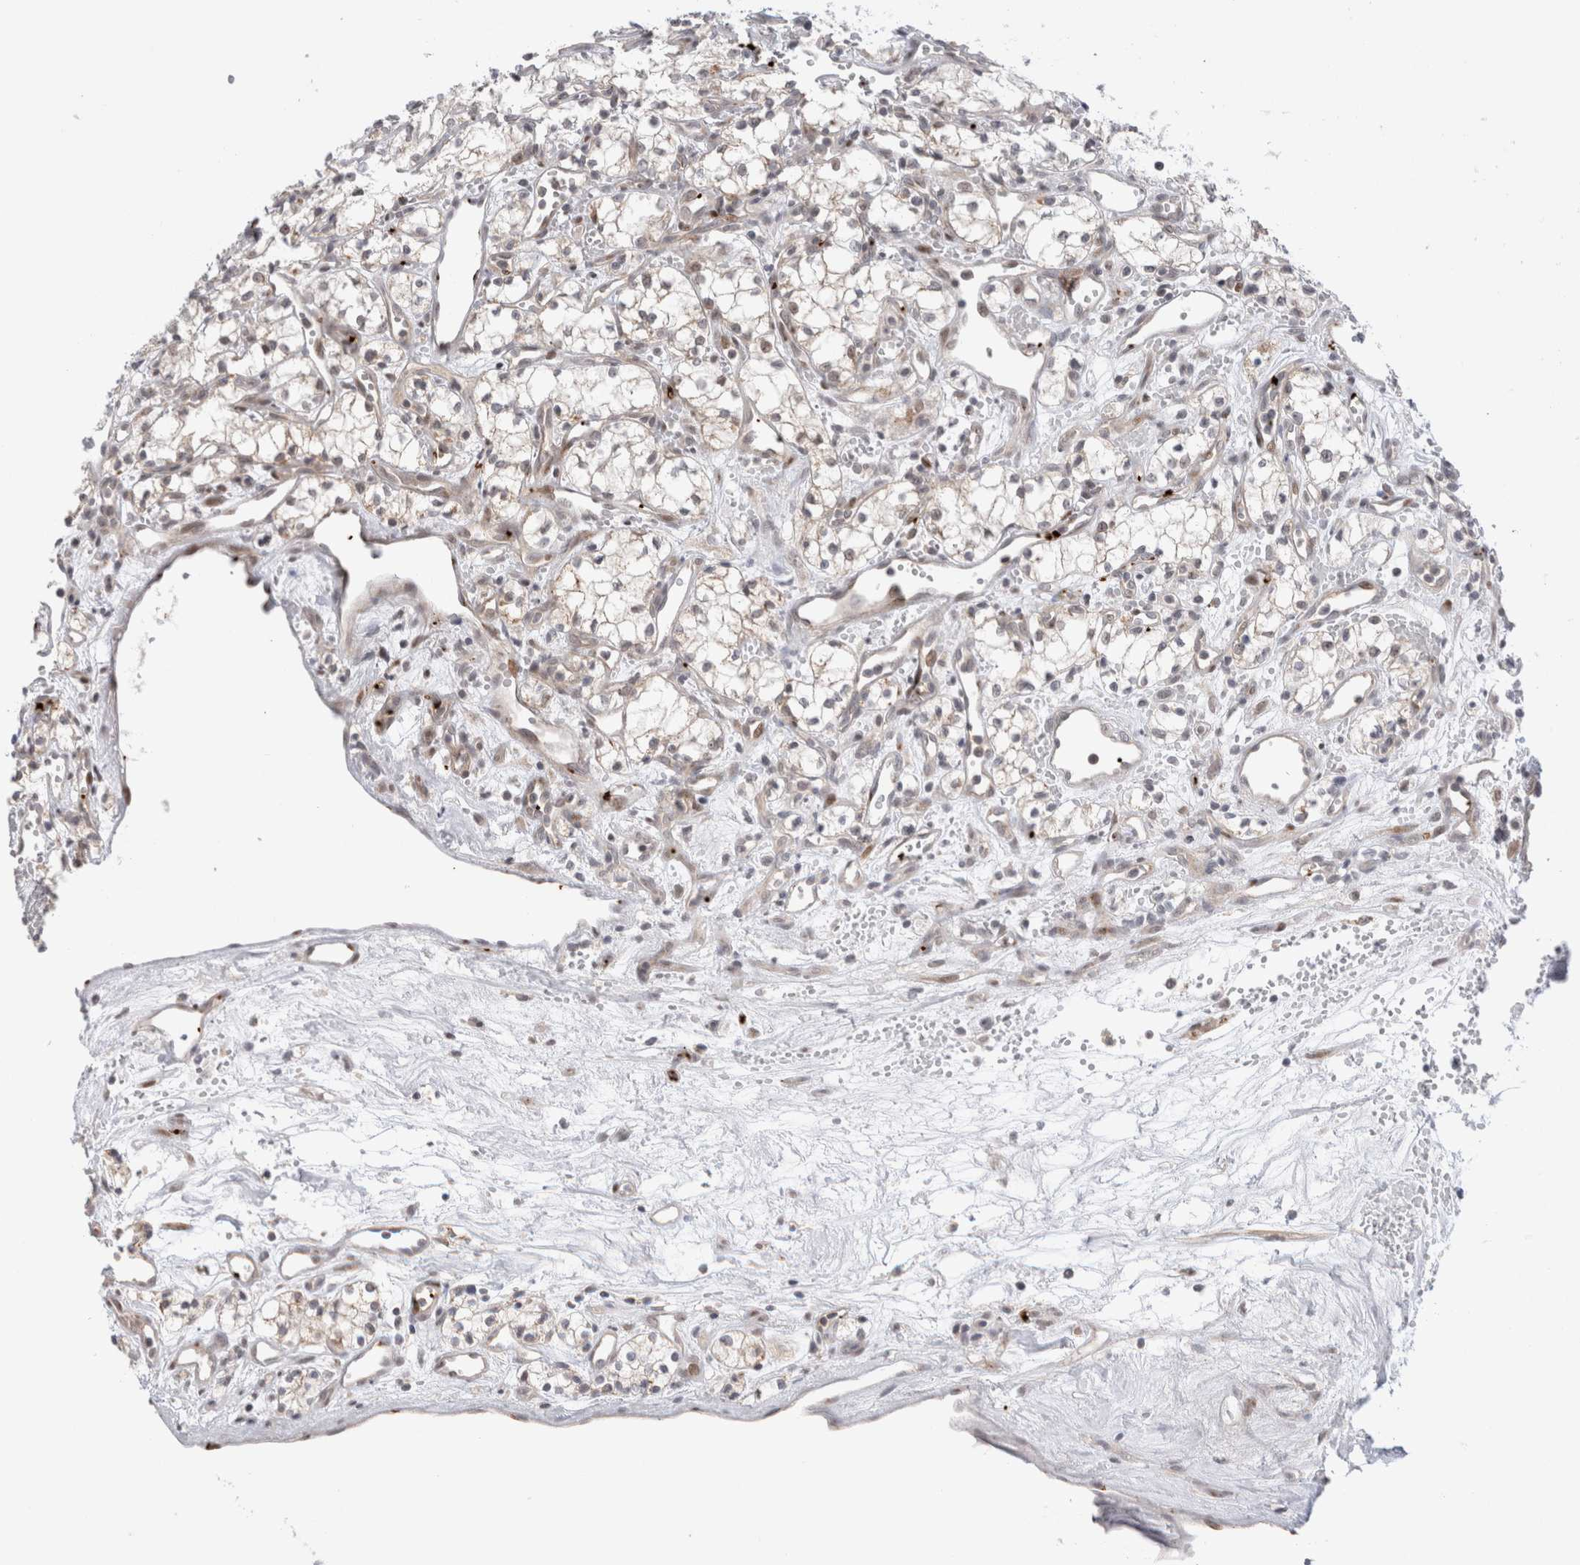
{"staining": {"intensity": "negative", "quantity": "none", "location": "none"}, "tissue": "renal cancer", "cell_type": "Tumor cells", "image_type": "cancer", "snomed": [{"axis": "morphology", "description": "Adenocarcinoma, NOS"}, {"axis": "topography", "description": "Kidney"}], "caption": "High power microscopy histopathology image of an IHC micrograph of renal adenocarcinoma, revealing no significant staining in tumor cells. The staining is performed using DAB brown chromogen with nuclei counter-stained in using hematoxylin.", "gene": "VPS28", "patient": {"sex": "male", "age": 59}}